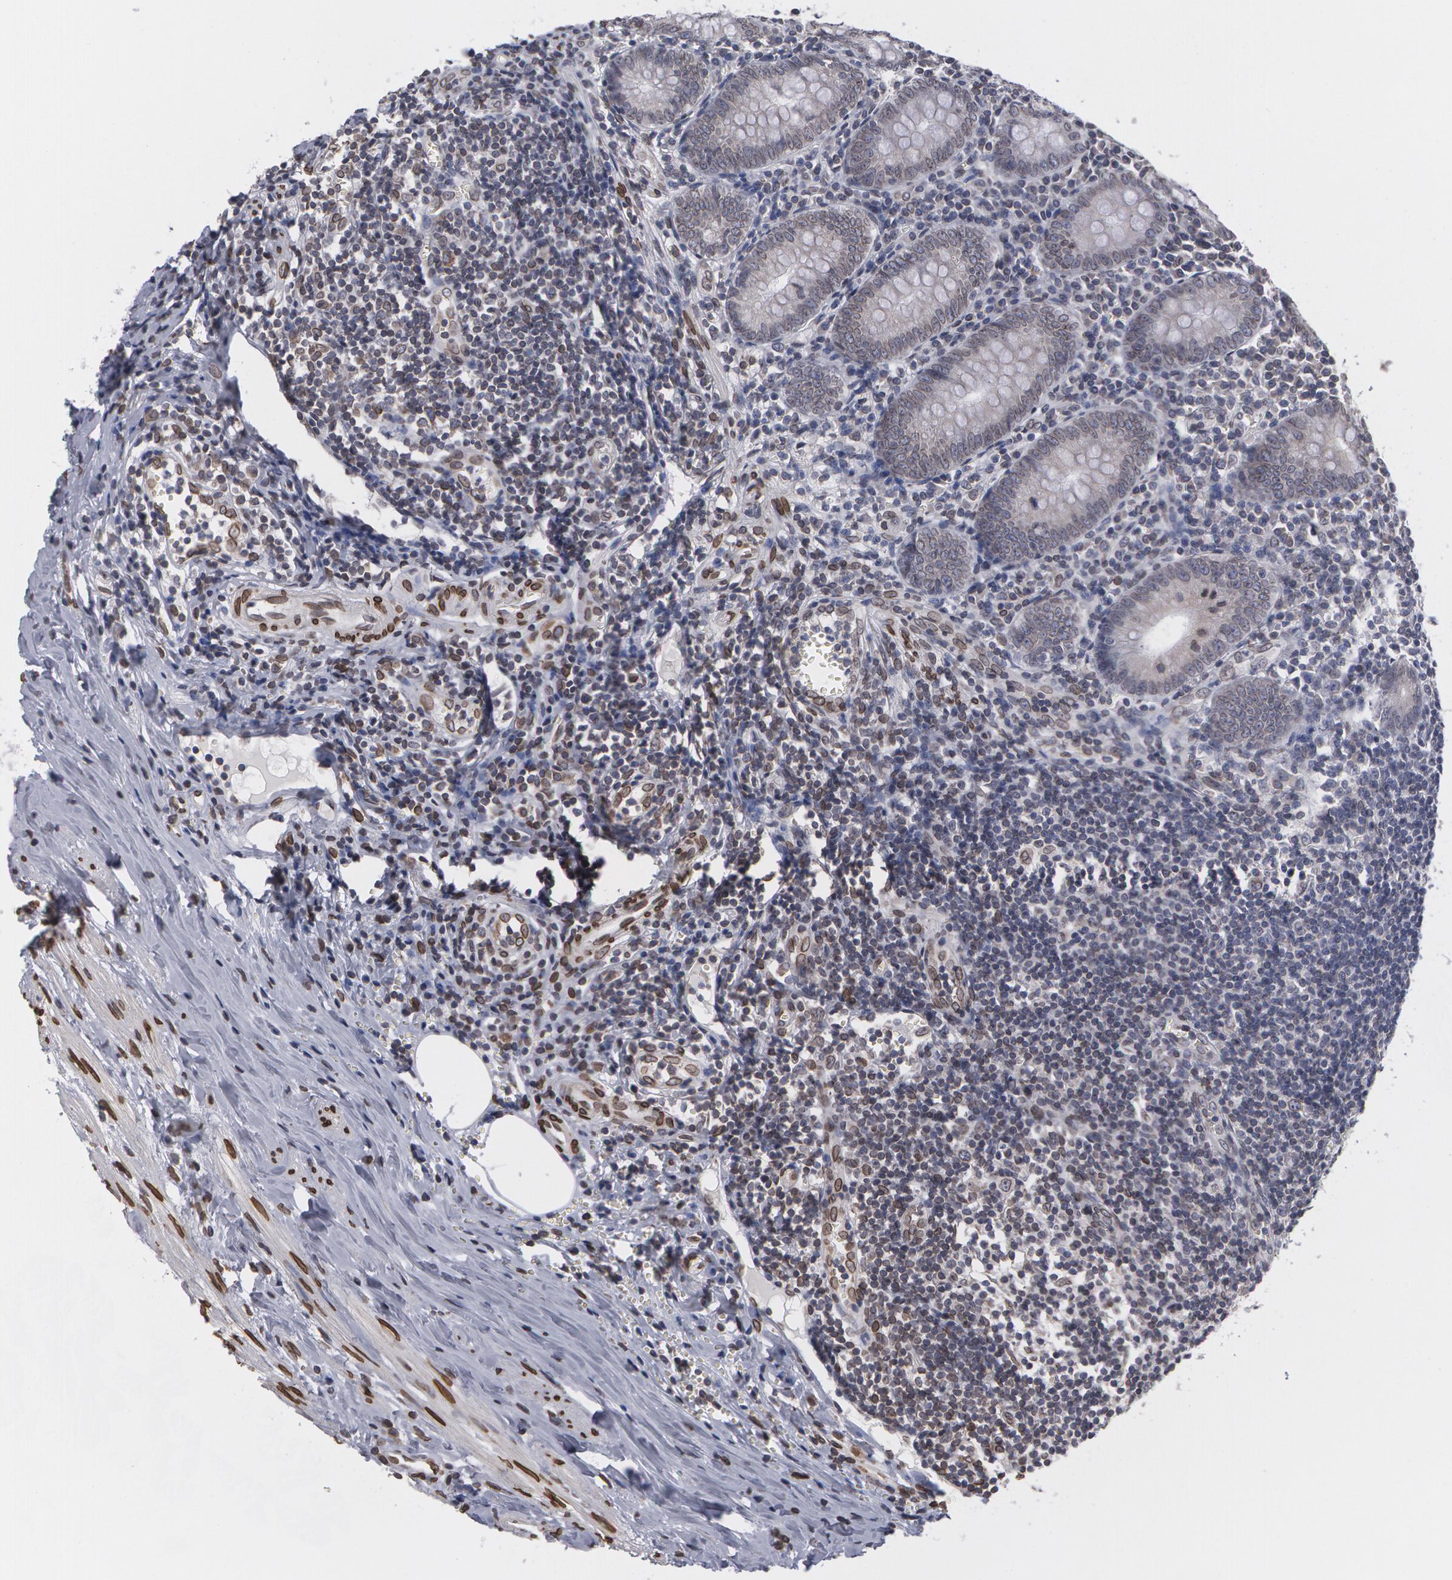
{"staining": {"intensity": "moderate", "quantity": ">75%", "location": "cytoplasmic/membranous"}, "tissue": "appendix", "cell_type": "Glandular cells", "image_type": "normal", "snomed": [{"axis": "morphology", "description": "Normal tissue, NOS"}, {"axis": "topography", "description": "Appendix"}], "caption": "Appendix was stained to show a protein in brown. There is medium levels of moderate cytoplasmic/membranous expression in about >75% of glandular cells.", "gene": "EMD", "patient": {"sex": "female", "age": 19}}